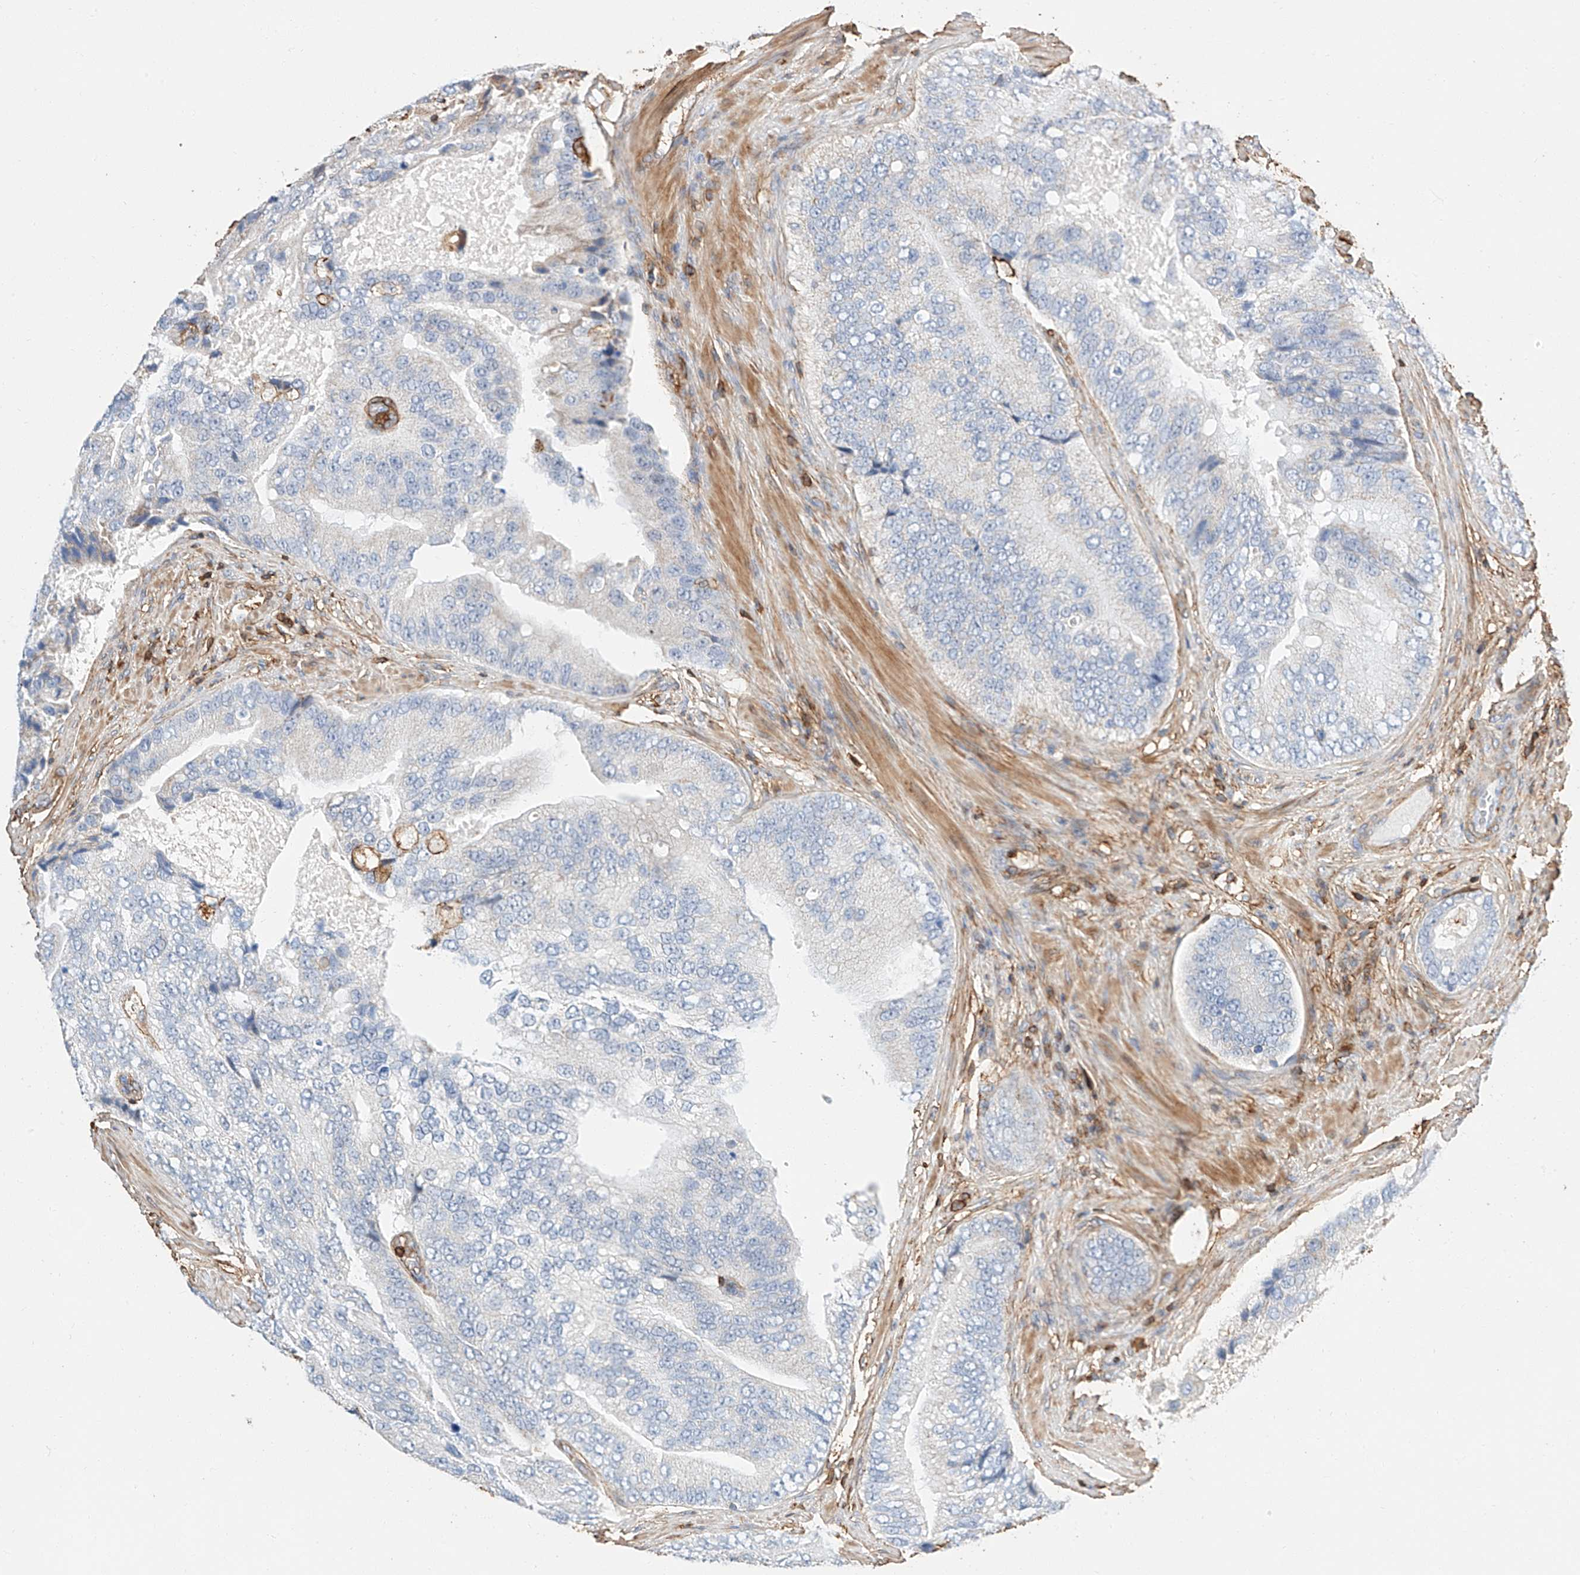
{"staining": {"intensity": "negative", "quantity": "none", "location": "none"}, "tissue": "prostate cancer", "cell_type": "Tumor cells", "image_type": "cancer", "snomed": [{"axis": "morphology", "description": "Adenocarcinoma, High grade"}, {"axis": "topography", "description": "Prostate"}], "caption": "This is an immunohistochemistry (IHC) histopathology image of human adenocarcinoma (high-grade) (prostate). There is no expression in tumor cells.", "gene": "WFS1", "patient": {"sex": "male", "age": 70}}